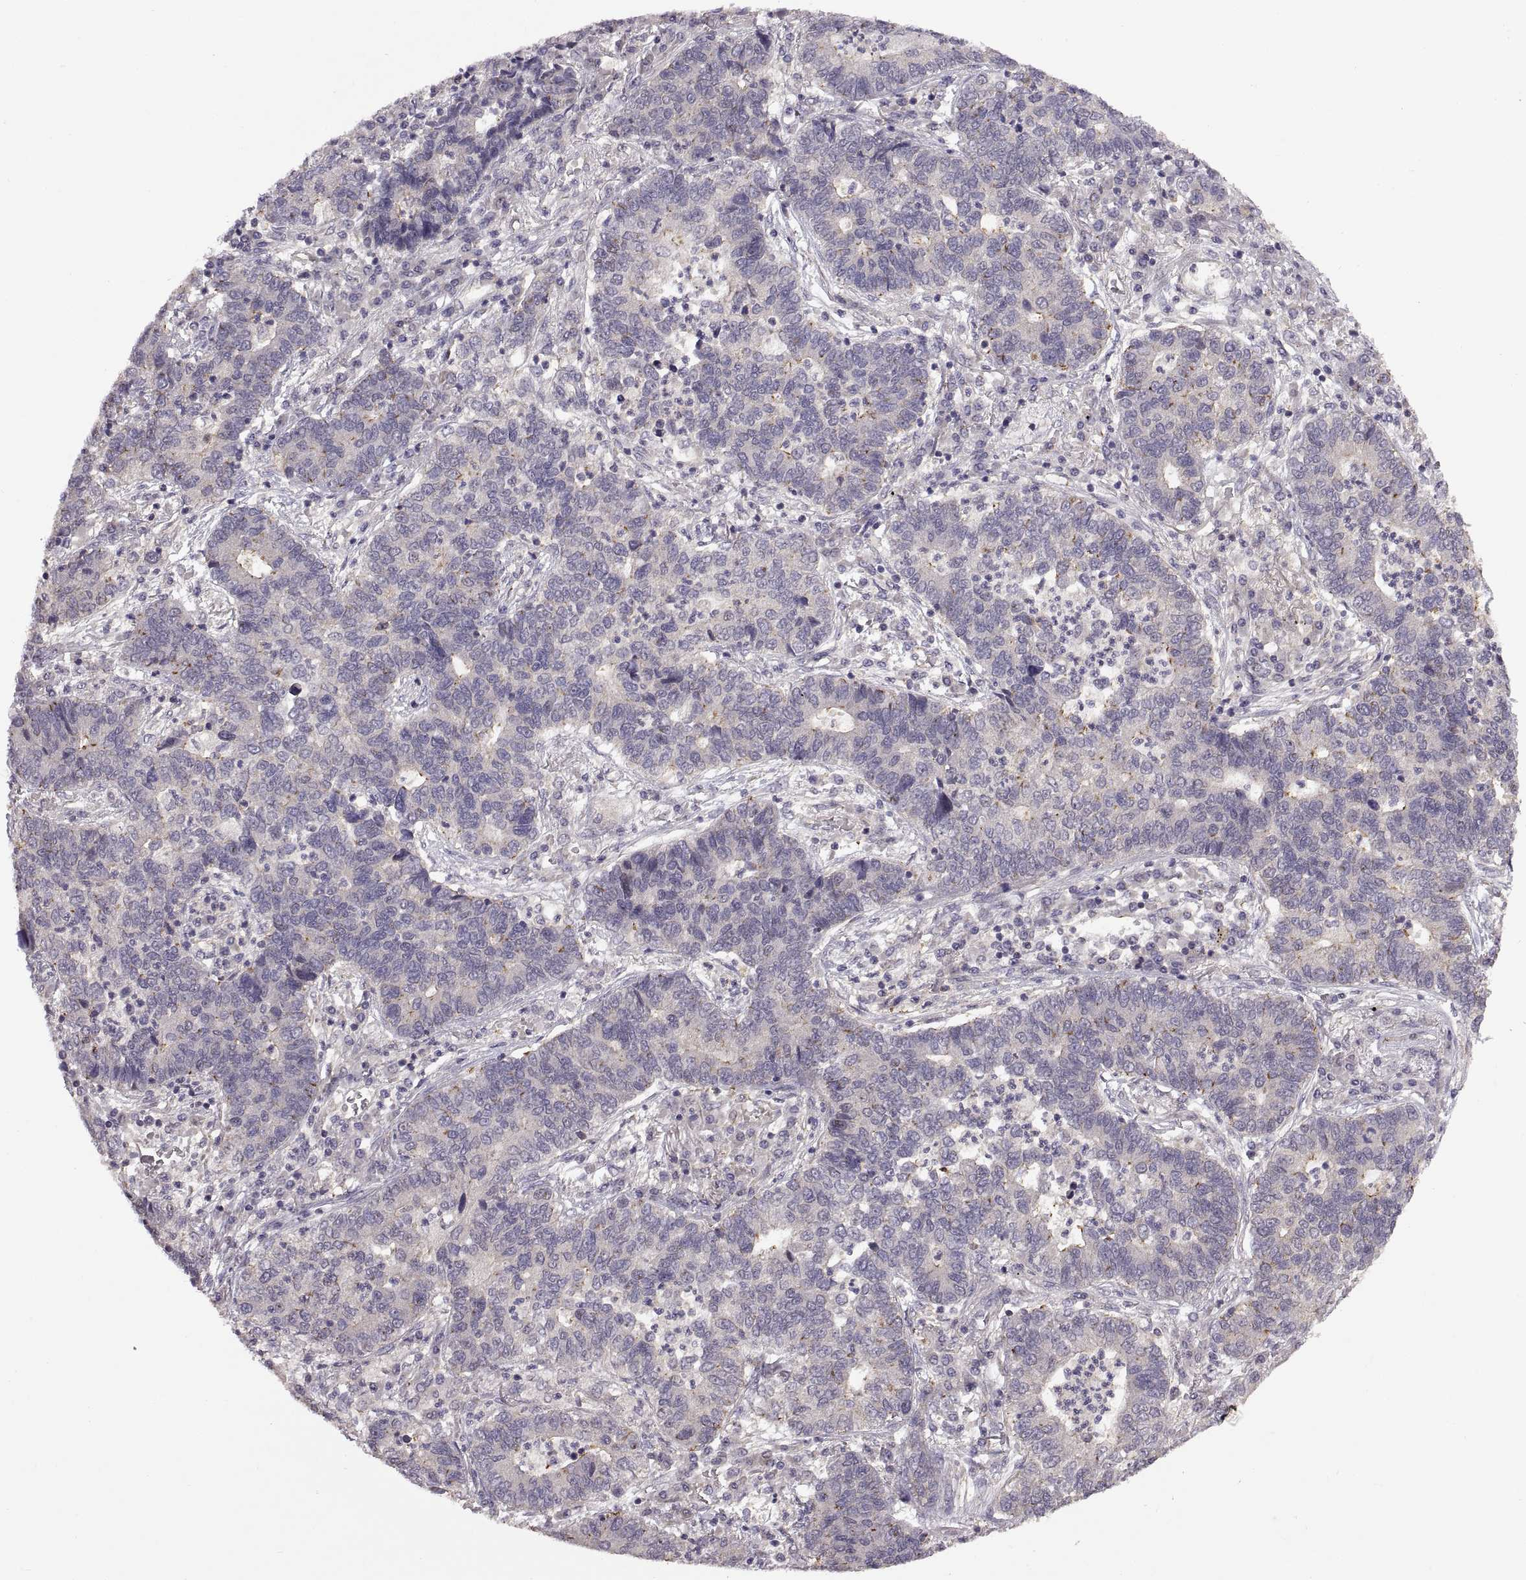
{"staining": {"intensity": "negative", "quantity": "none", "location": "none"}, "tissue": "lung cancer", "cell_type": "Tumor cells", "image_type": "cancer", "snomed": [{"axis": "morphology", "description": "Adenocarcinoma, NOS"}, {"axis": "topography", "description": "Lung"}], "caption": "Immunohistochemistry micrograph of adenocarcinoma (lung) stained for a protein (brown), which displays no positivity in tumor cells.", "gene": "NMNAT2", "patient": {"sex": "female", "age": 57}}